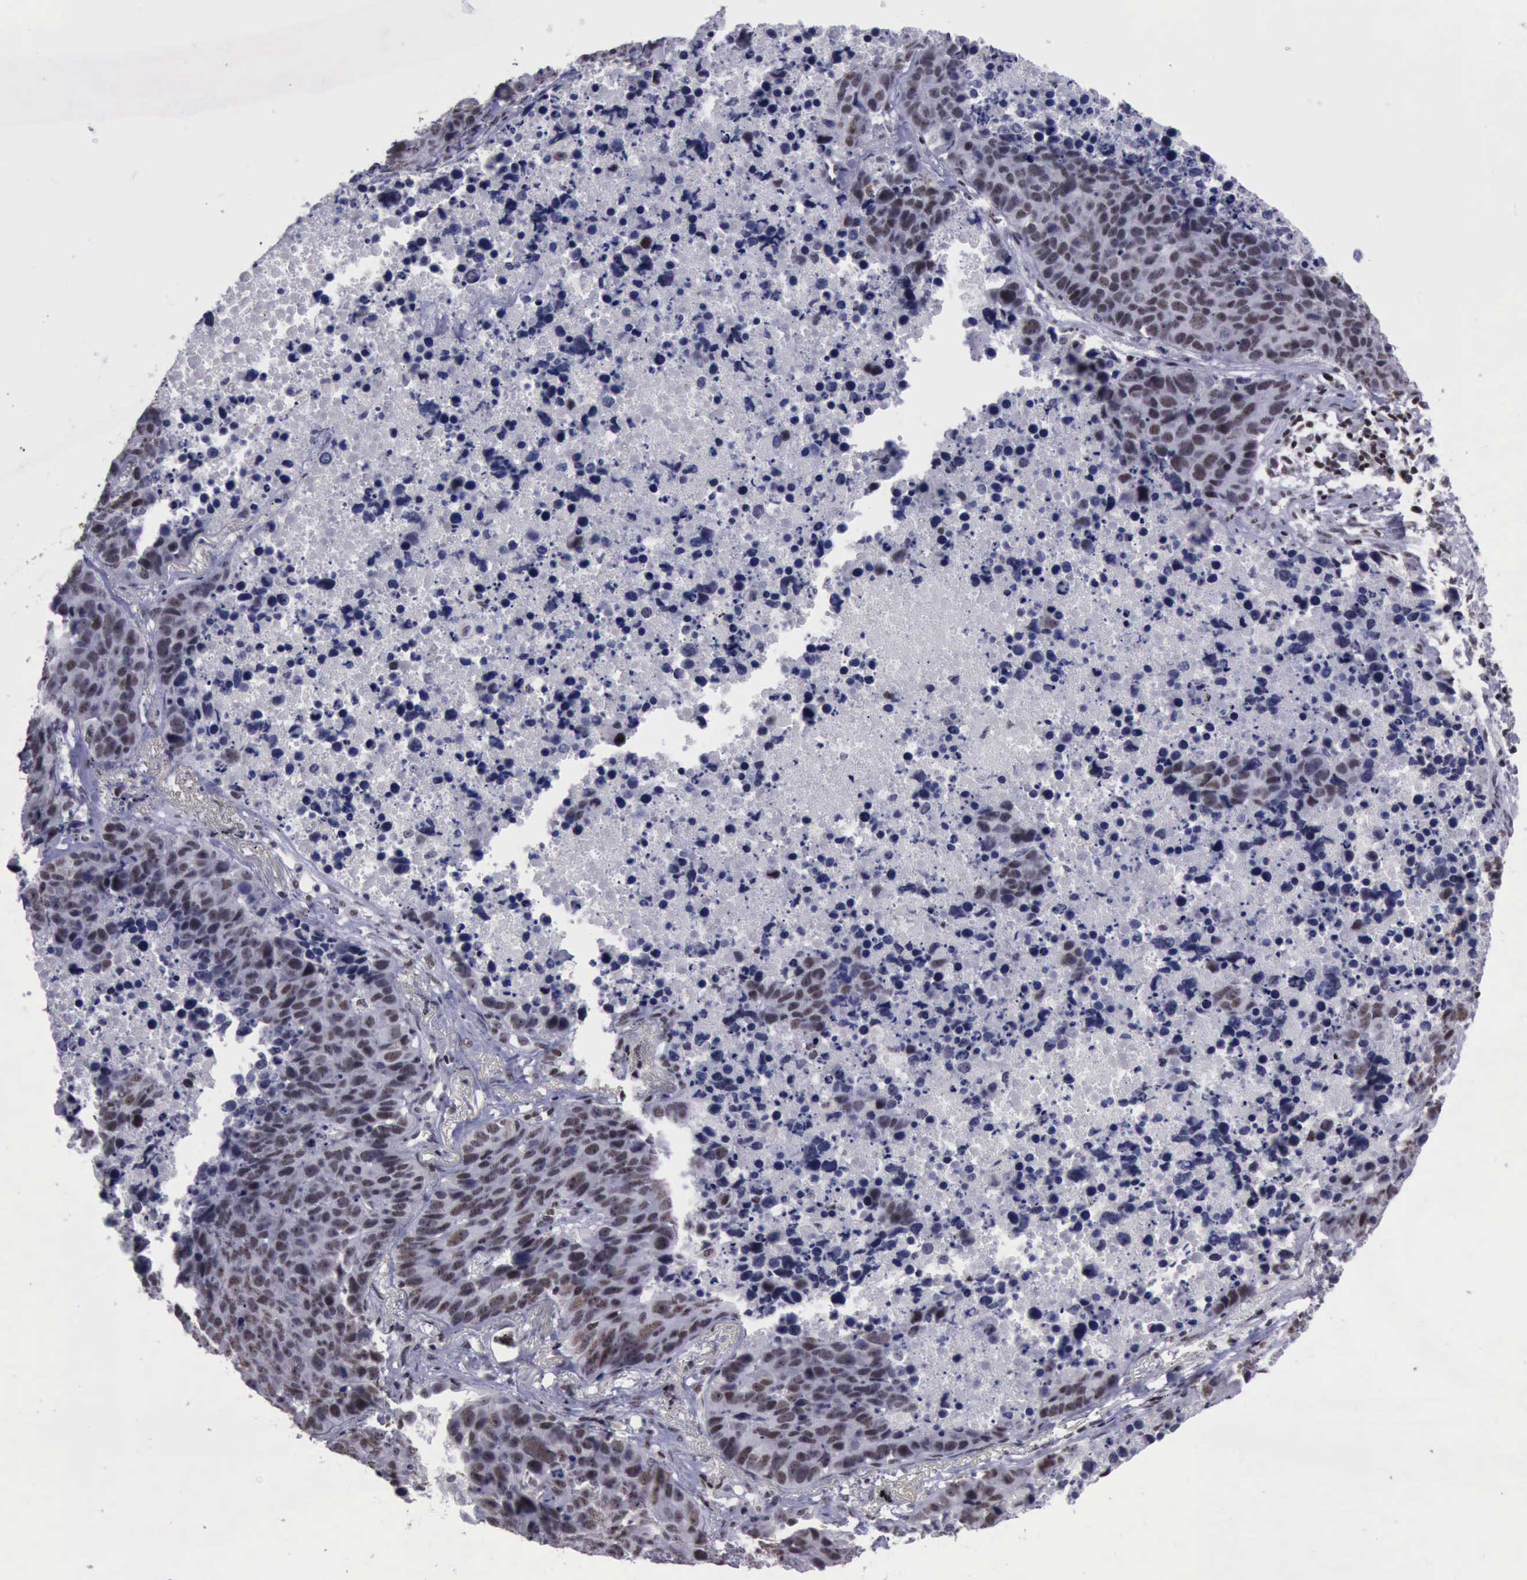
{"staining": {"intensity": "moderate", "quantity": "<25%", "location": "nuclear"}, "tissue": "lung cancer", "cell_type": "Tumor cells", "image_type": "cancer", "snomed": [{"axis": "morphology", "description": "Carcinoid, malignant, NOS"}, {"axis": "topography", "description": "Lung"}], "caption": "Immunohistochemistry (IHC) of lung cancer exhibits low levels of moderate nuclear staining in approximately <25% of tumor cells. The staining was performed using DAB to visualize the protein expression in brown, while the nuclei were stained in blue with hematoxylin (Magnification: 20x).", "gene": "YY1", "patient": {"sex": "male", "age": 60}}